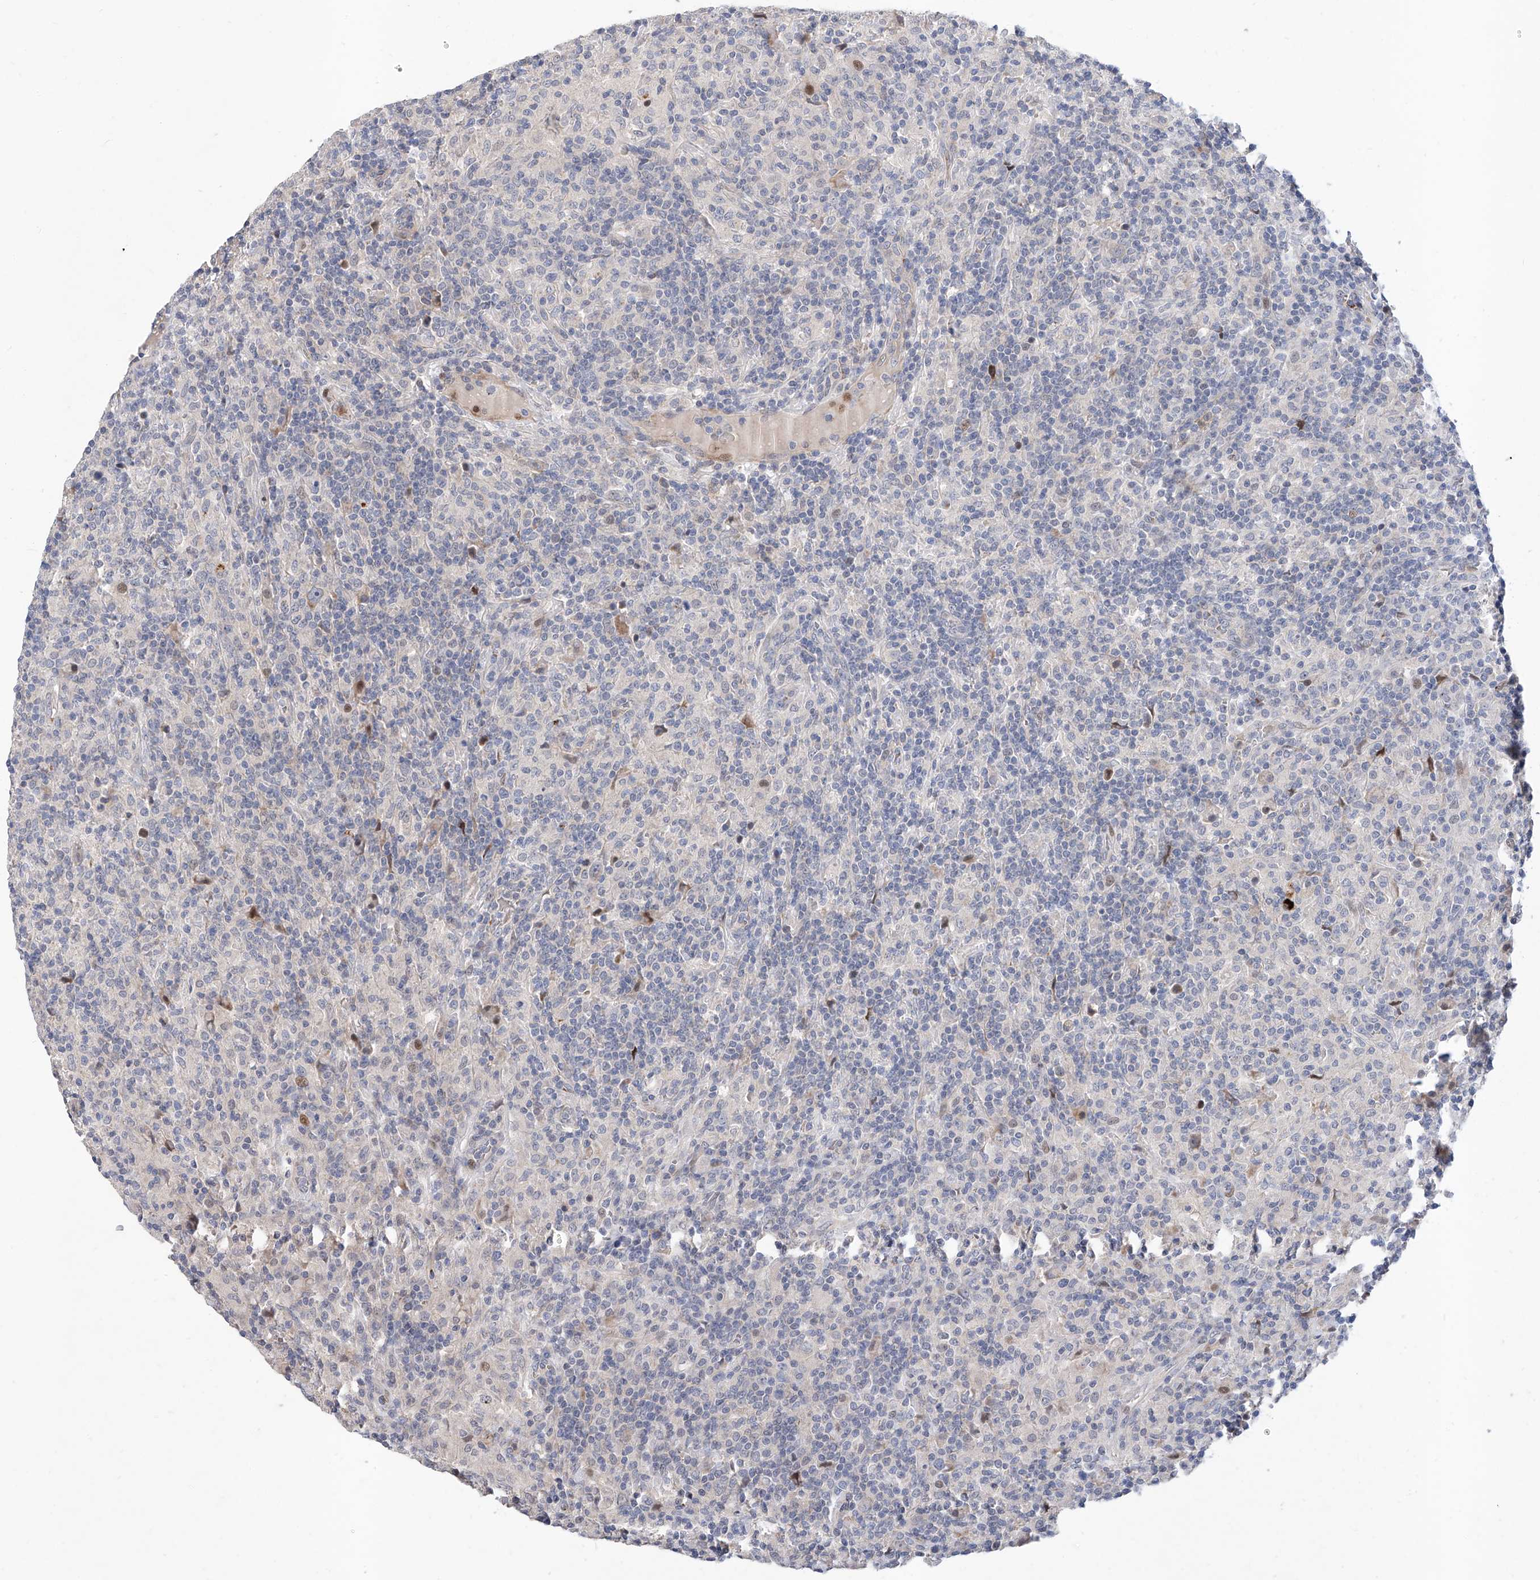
{"staining": {"intensity": "negative", "quantity": "none", "location": "none"}, "tissue": "lymphoma", "cell_type": "Tumor cells", "image_type": "cancer", "snomed": [{"axis": "morphology", "description": "Hodgkin's disease, NOS"}, {"axis": "topography", "description": "Lymph node"}], "caption": "Immunohistochemical staining of human lymphoma shows no significant staining in tumor cells.", "gene": "FUCA2", "patient": {"sex": "male", "age": 70}}